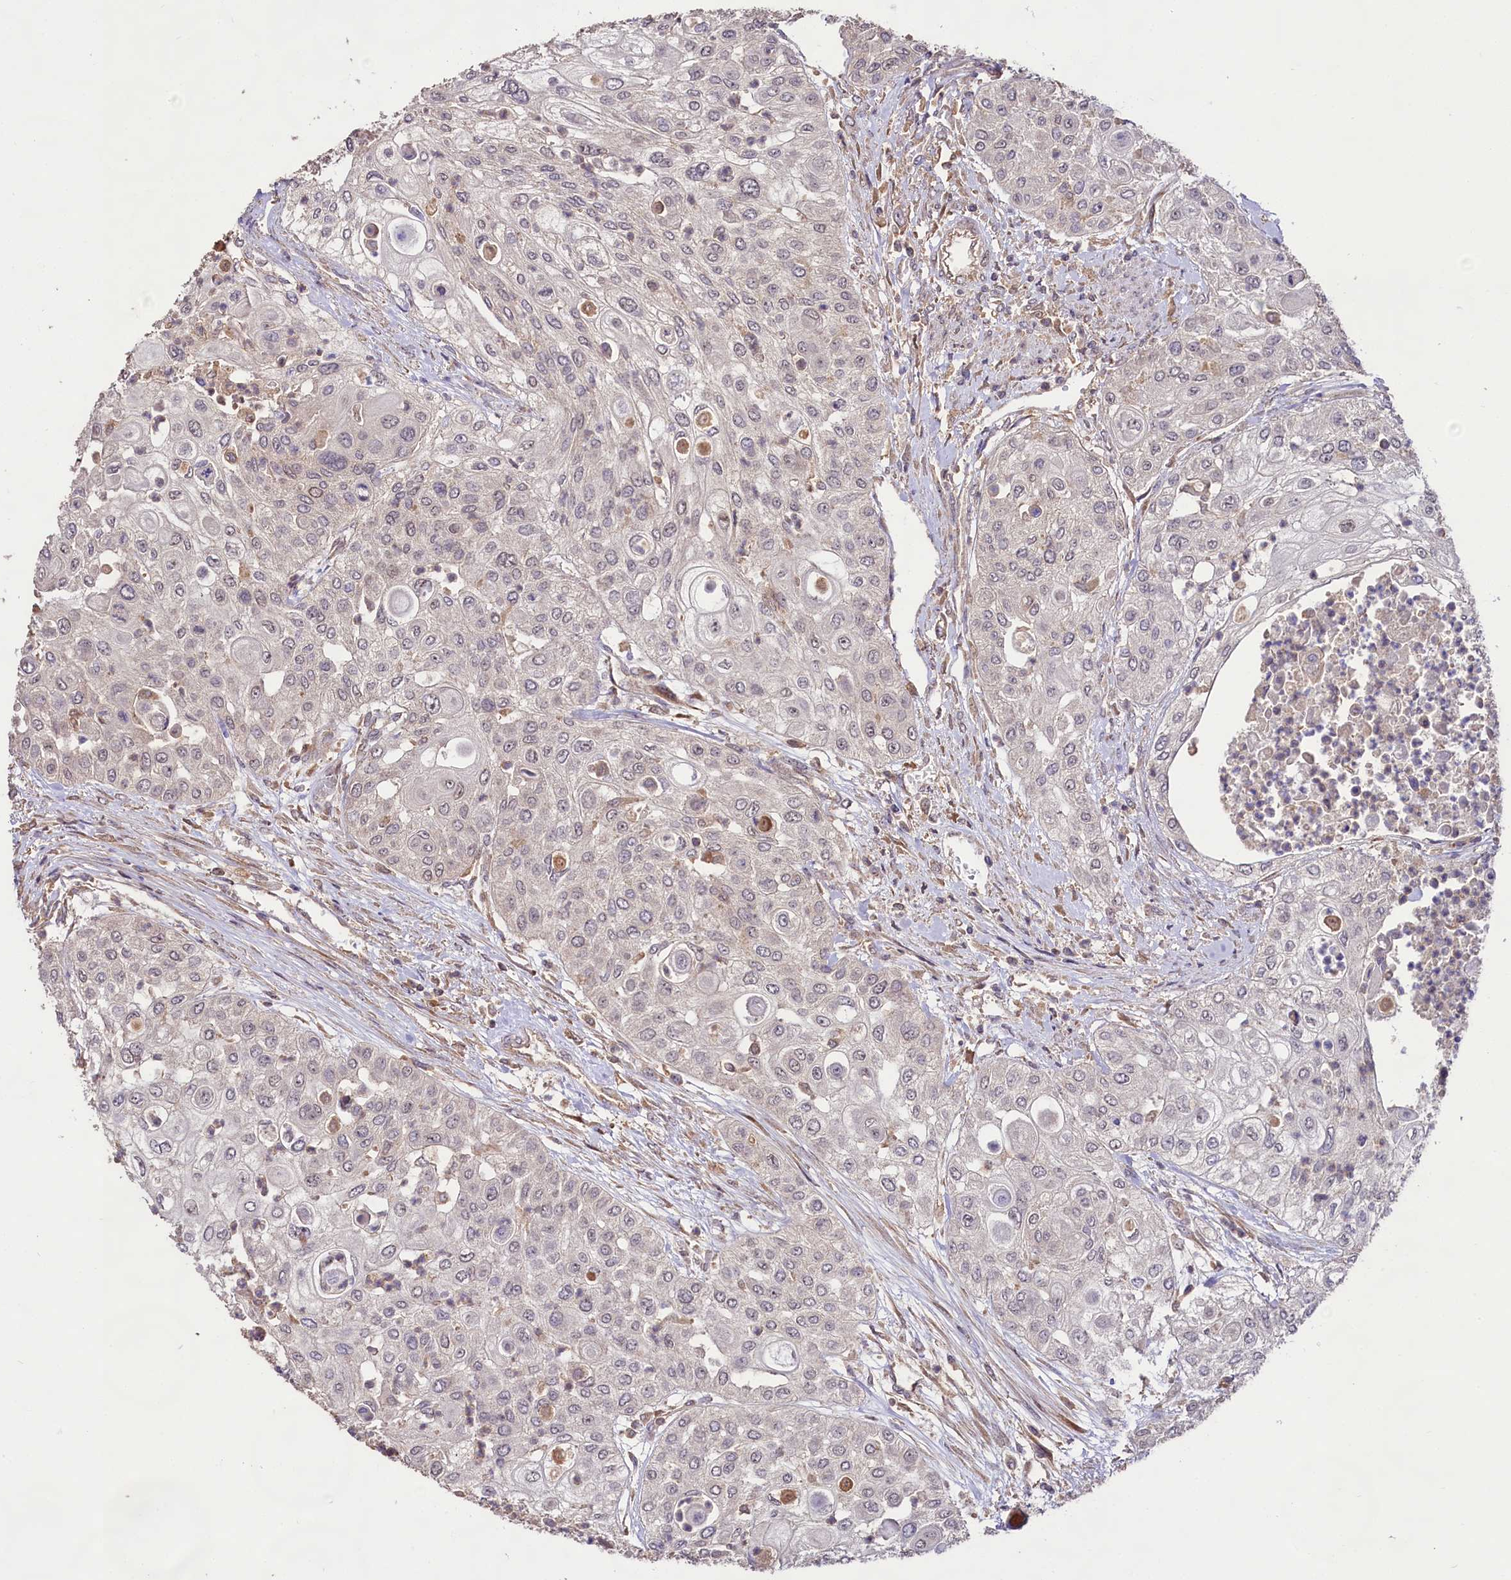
{"staining": {"intensity": "weak", "quantity": "25%-75%", "location": "nuclear"}, "tissue": "urothelial cancer", "cell_type": "Tumor cells", "image_type": "cancer", "snomed": [{"axis": "morphology", "description": "Urothelial carcinoma, High grade"}, {"axis": "topography", "description": "Urinary bladder"}], "caption": "Protein expression analysis of urothelial carcinoma (high-grade) reveals weak nuclear expression in approximately 25%-75% of tumor cells. The staining is performed using DAB brown chromogen to label protein expression. The nuclei are counter-stained blue using hematoxylin.", "gene": "RRP8", "patient": {"sex": "female", "age": 79}}